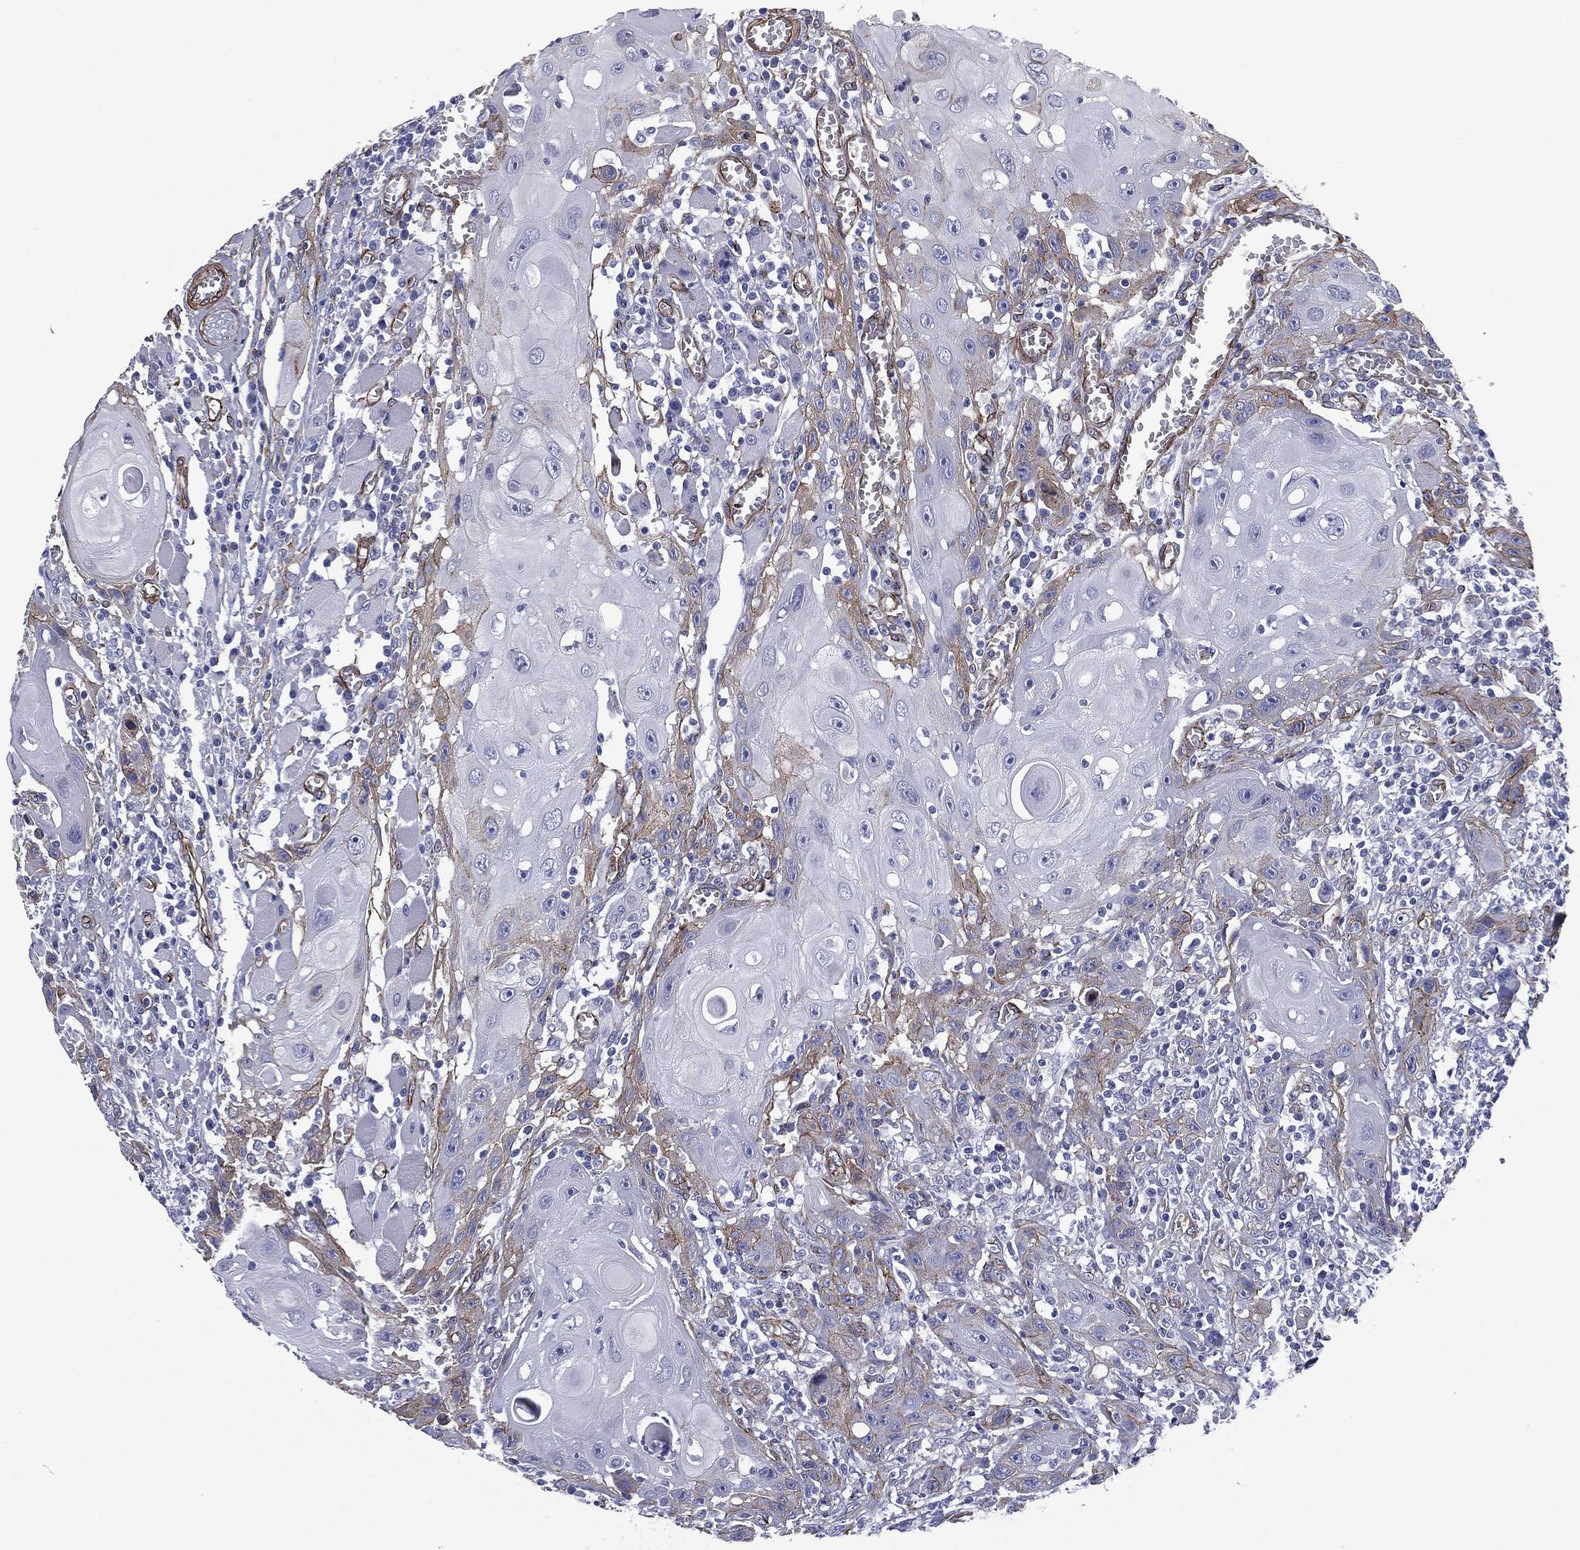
{"staining": {"intensity": "negative", "quantity": "none", "location": "none"}, "tissue": "head and neck cancer", "cell_type": "Tumor cells", "image_type": "cancer", "snomed": [{"axis": "morphology", "description": "Normal tissue, NOS"}, {"axis": "morphology", "description": "Squamous cell carcinoma, NOS"}, {"axis": "topography", "description": "Oral tissue"}, {"axis": "topography", "description": "Head-Neck"}], "caption": "Histopathology image shows no significant protein staining in tumor cells of head and neck cancer.", "gene": "CAVIN3", "patient": {"sex": "male", "age": 71}}